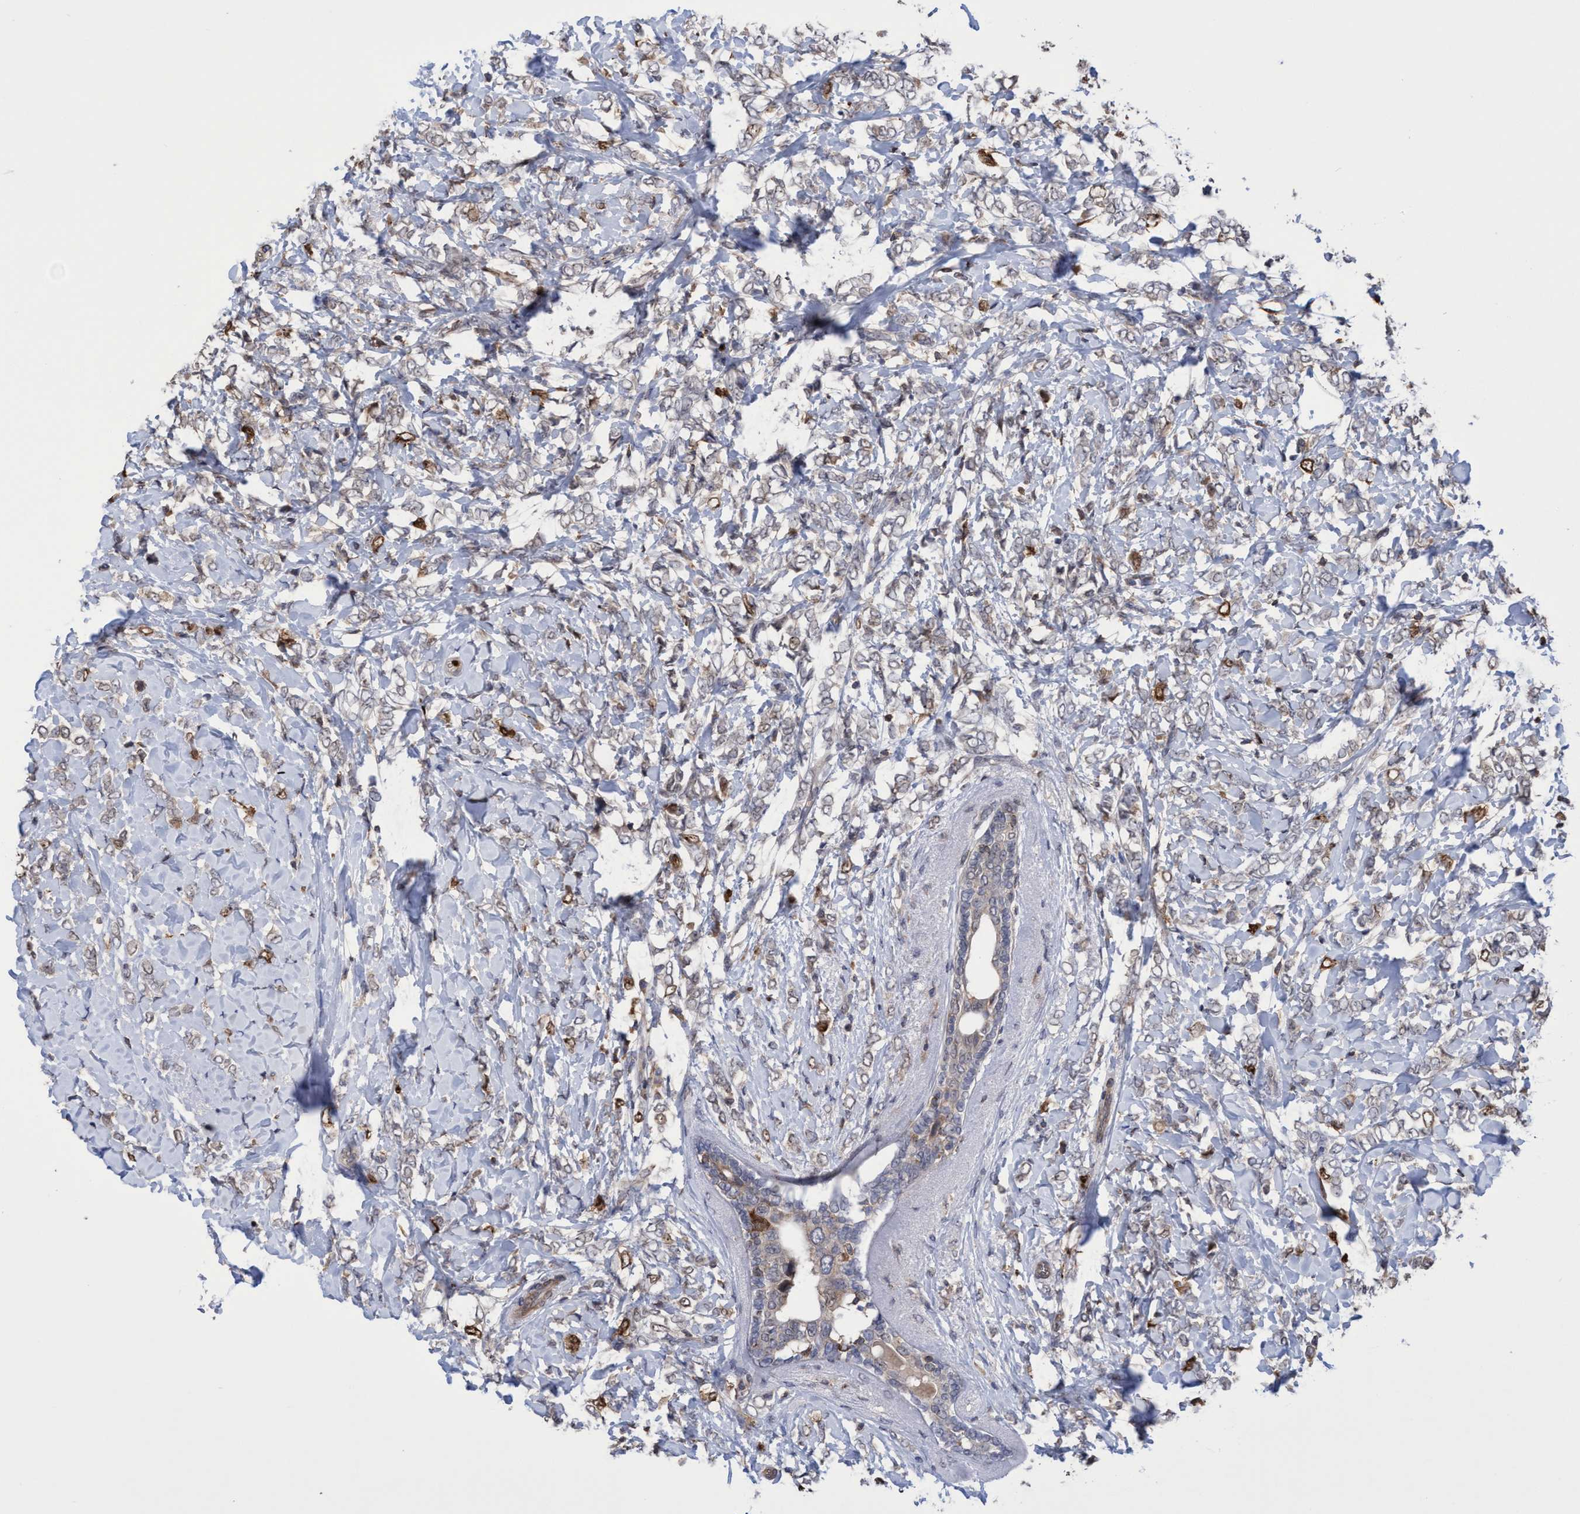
{"staining": {"intensity": "moderate", "quantity": "<25%", "location": "cytoplasmic/membranous,nuclear"}, "tissue": "breast cancer", "cell_type": "Tumor cells", "image_type": "cancer", "snomed": [{"axis": "morphology", "description": "Normal tissue, NOS"}, {"axis": "morphology", "description": "Lobular carcinoma"}, {"axis": "topography", "description": "Breast"}], "caption": "Lobular carcinoma (breast) stained for a protein (brown) reveals moderate cytoplasmic/membranous and nuclear positive positivity in approximately <25% of tumor cells.", "gene": "SLBP", "patient": {"sex": "female", "age": 47}}